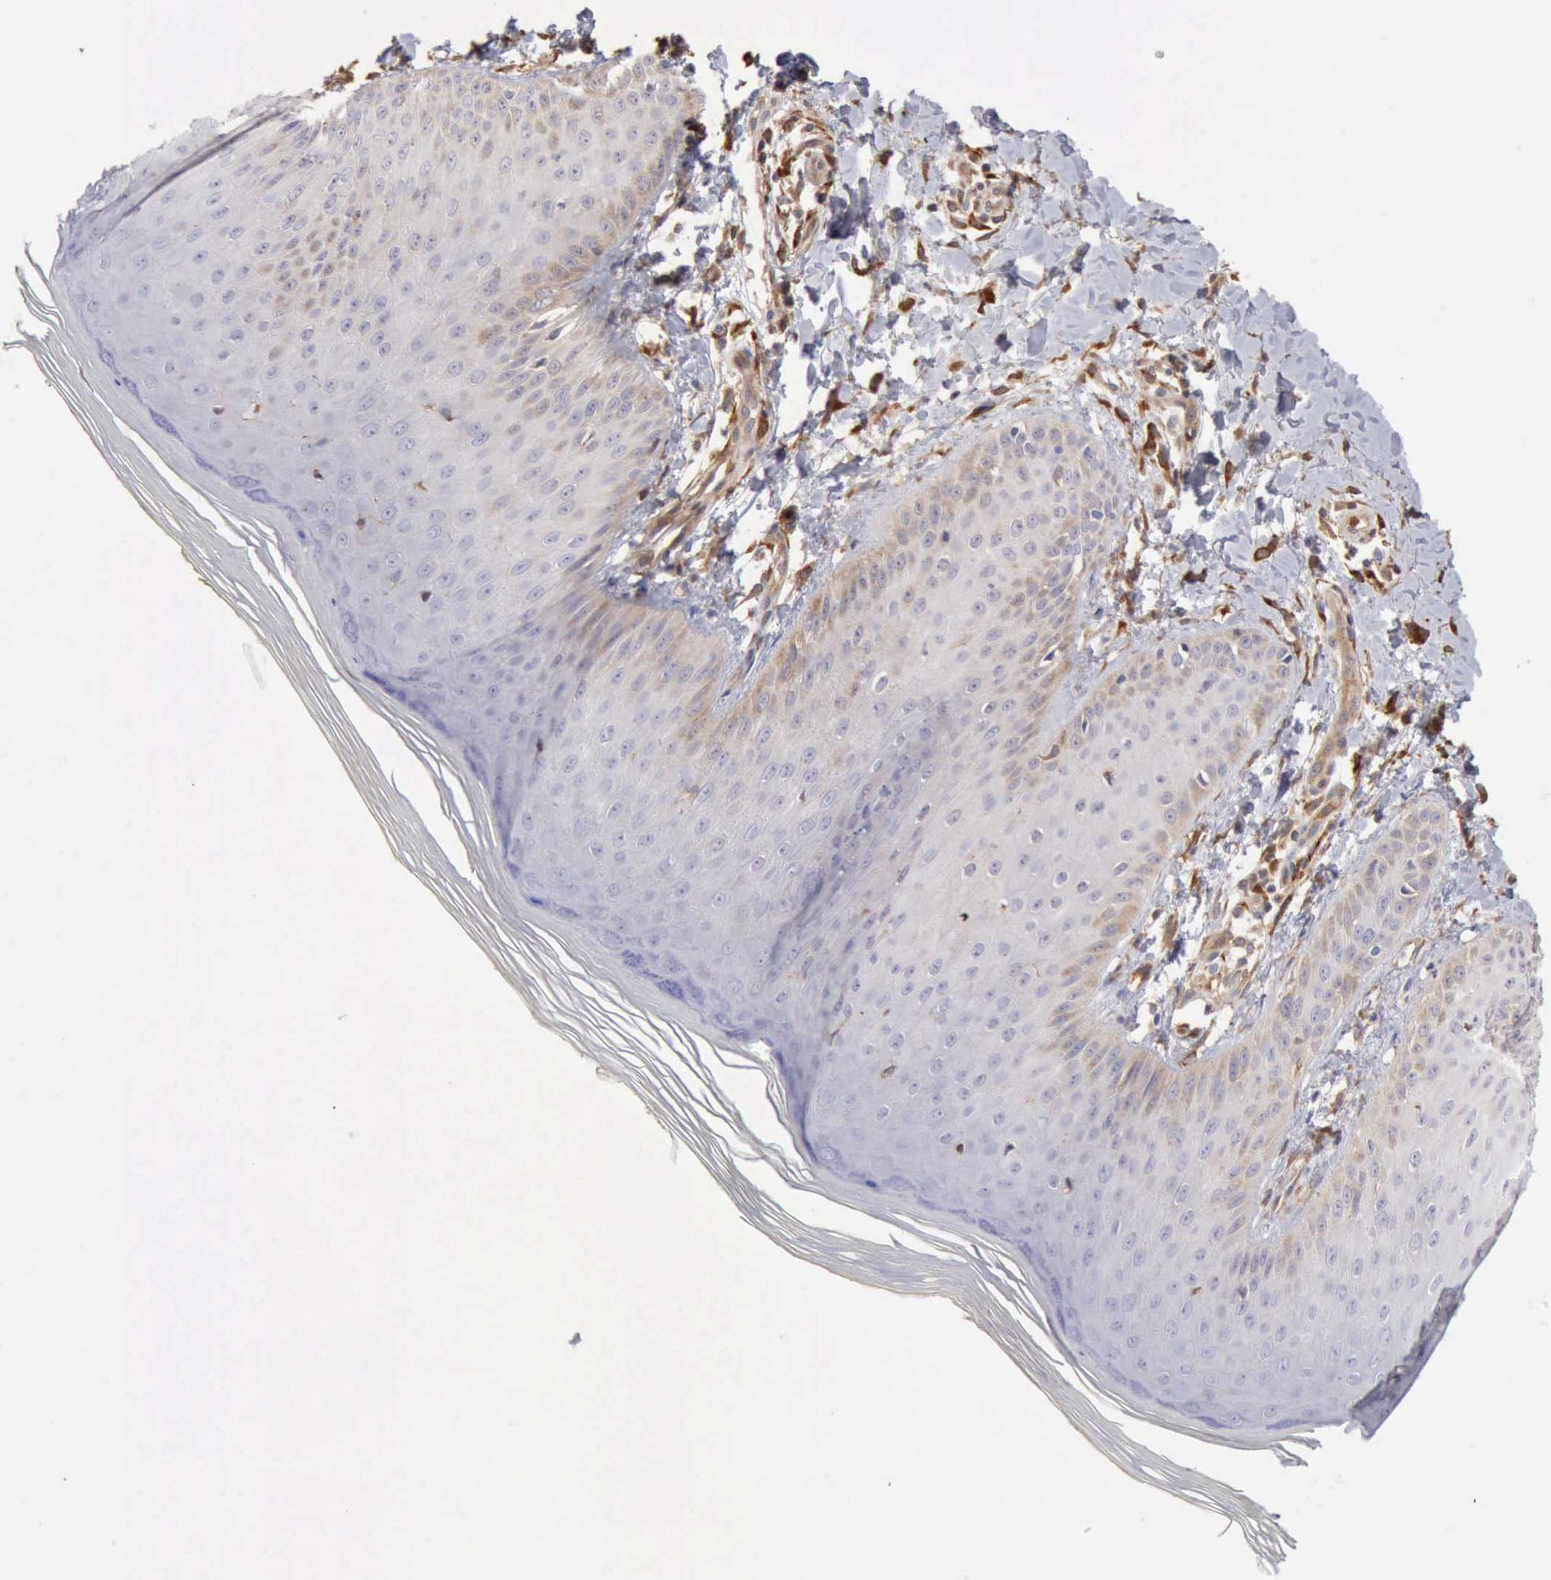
{"staining": {"intensity": "weak", "quantity": "<25%", "location": "cytoplasmic/membranous"}, "tissue": "skin", "cell_type": "Epidermal cells", "image_type": "normal", "snomed": [{"axis": "morphology", "description": "Normal tissue, NOS"}, {"axis": "morphology", "description": "Inflammation, NOS"}, {"axis": "topography", "description": "Soft tissue"}, {"axis": "topography", "description": "Anal"}], "caption": "DAB immunohistochemical staining of benign human skin shows no significant staining in epidermal cells. Nuclei are stained in blue.", "gene": "APOL2", "patient": {"sex": "female", "age": 15}}